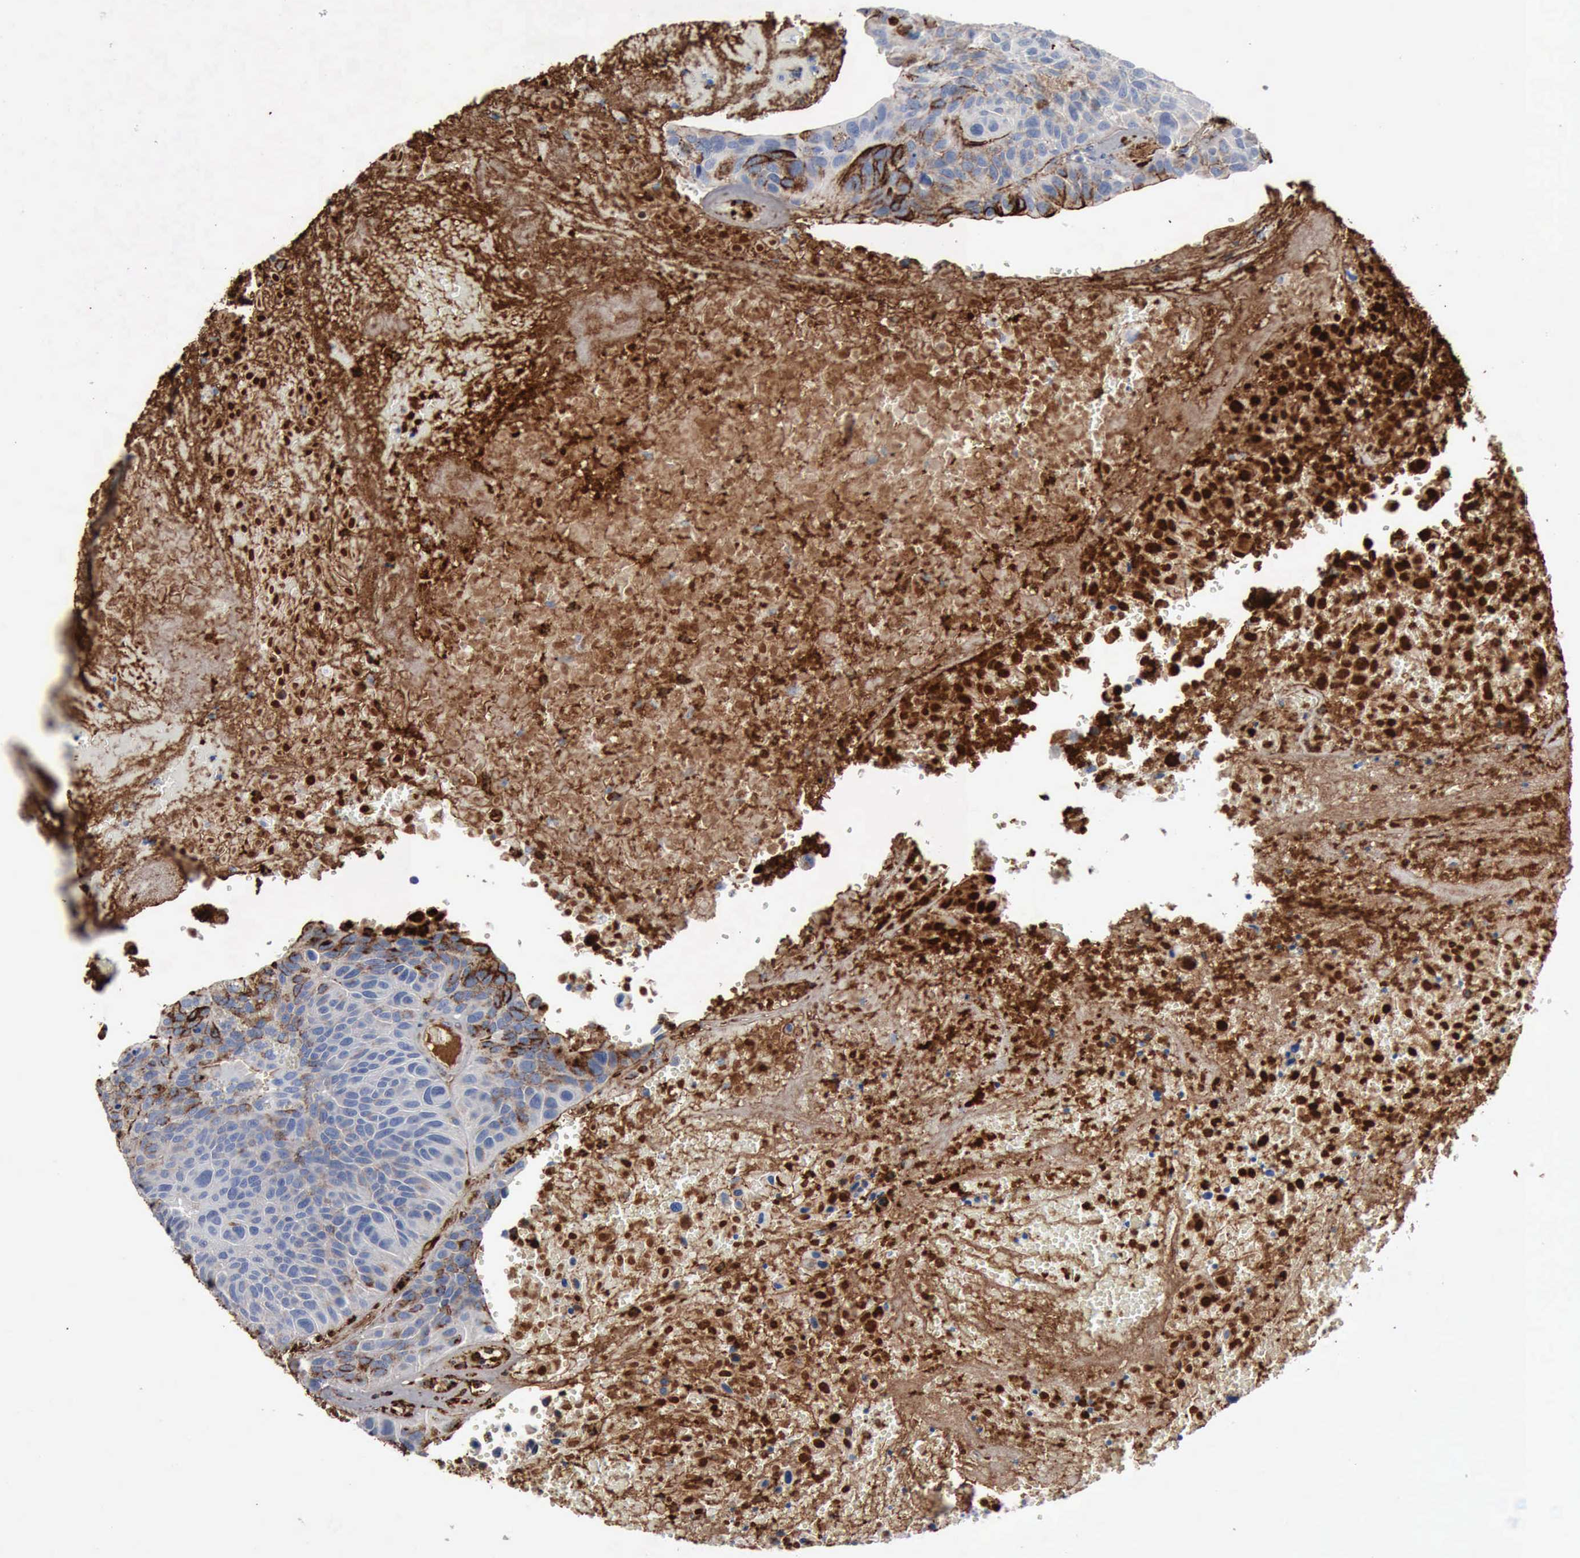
{"staining": {"intensity": "weak", "quantity": "<25%", "location": "cytoplasmic/membranous"}, "tissue": "urothelial cancer", "cell_type": "Tumor cells", "image_type": "cancer", "snomed": [{"axis": "morphology", "description": "Urothelial carcinoma, High grade"}, {"axis": "topography", "description": "Urinary bladder"}], "caption": "Human high-grade urothelial carcinoma stained for a protein using immunohistochemistry displays no positivity in tumor cells.", "gene": "FN1", "patient": {"sex": "male", "age": 66}}